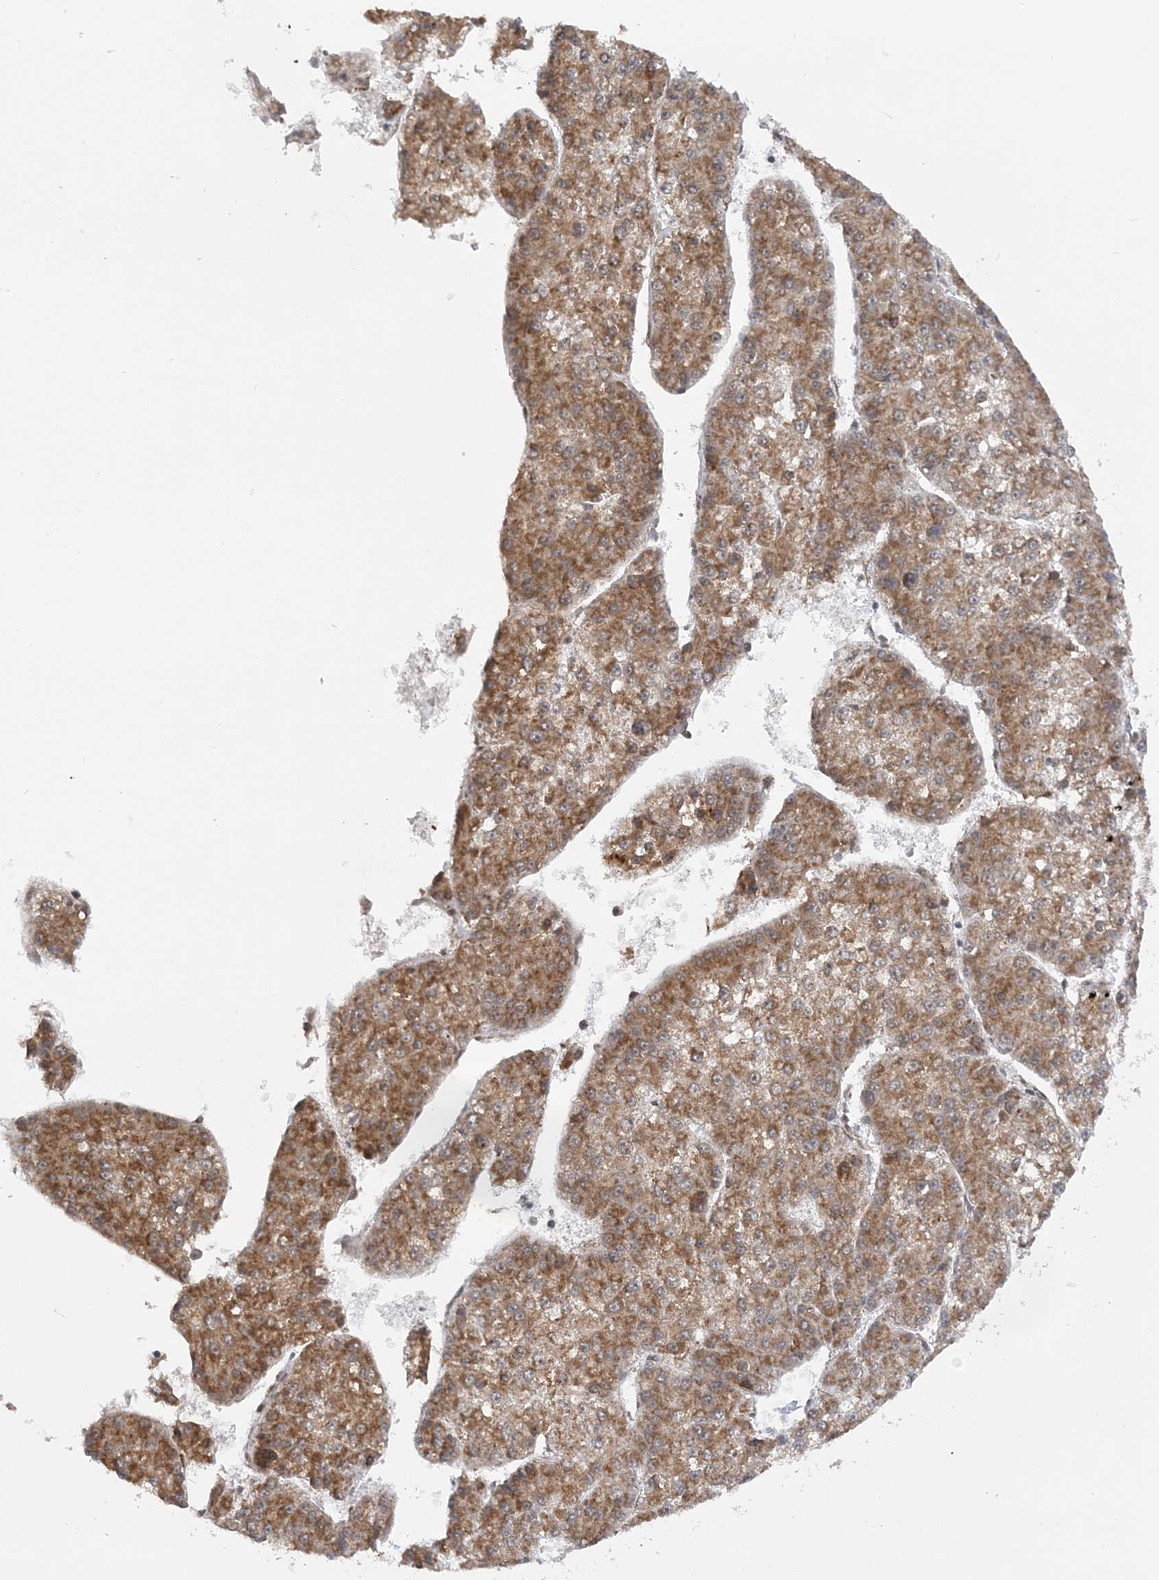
{"staining": {"intensity": "moderate", "quantity": ">75%", "location": "cytoplasmic/membranous"}, "tissue": "liver cancer", "cell_type": "Tumor cells", "image_type": "cancer", "snomed": [{"axis": "morphology", "description": "Carcinoma, Hepatocellular, NOS"}, {"axis": "topography", "description": "Liver"}], "caption": "Tumor cells display moderate cytoplasmic/membranous staining in approximately >75% of cells in liver cancer.", "gene": "MRPL47", "patient": {"sex": "female", "age": 73}}